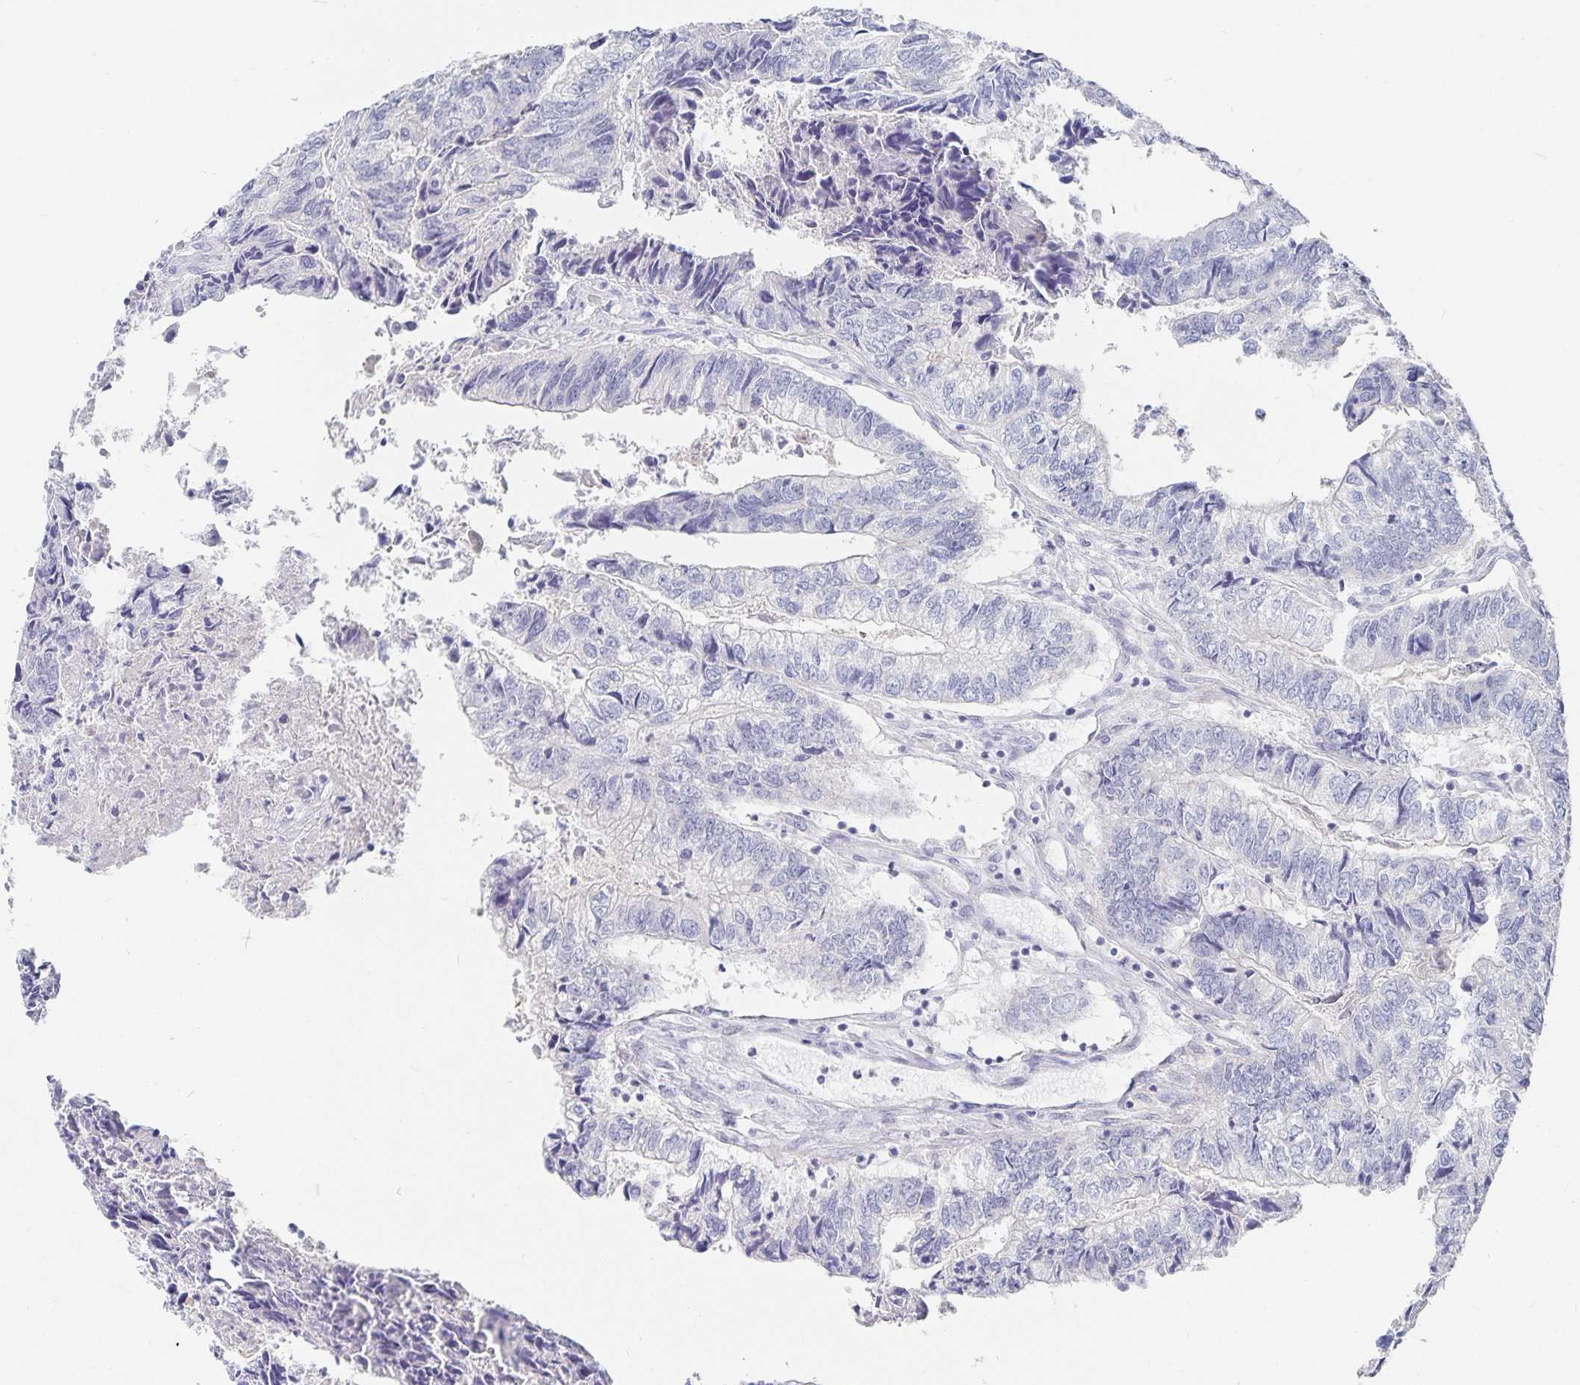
{"staining": {"intensity": "negative", "quantity": "none", "location": "none"}, "tissue": "colorectal cancer", "cell_type": "Tumor cells", "image_type": "cancer", "snomed": [{"axis": "morphology", "description": "Adenocarcinoma, NOS"}, {"axis": "topography", "description": "Colon"}], "caption": "IHC of human colorectal cancer demonstrates no expression in tumor cells. (DAB IHC visualized using brightfield microscopy, high magnification).", "gene": "DNAH9", "patient": {"sex": "male", "age": 86}}